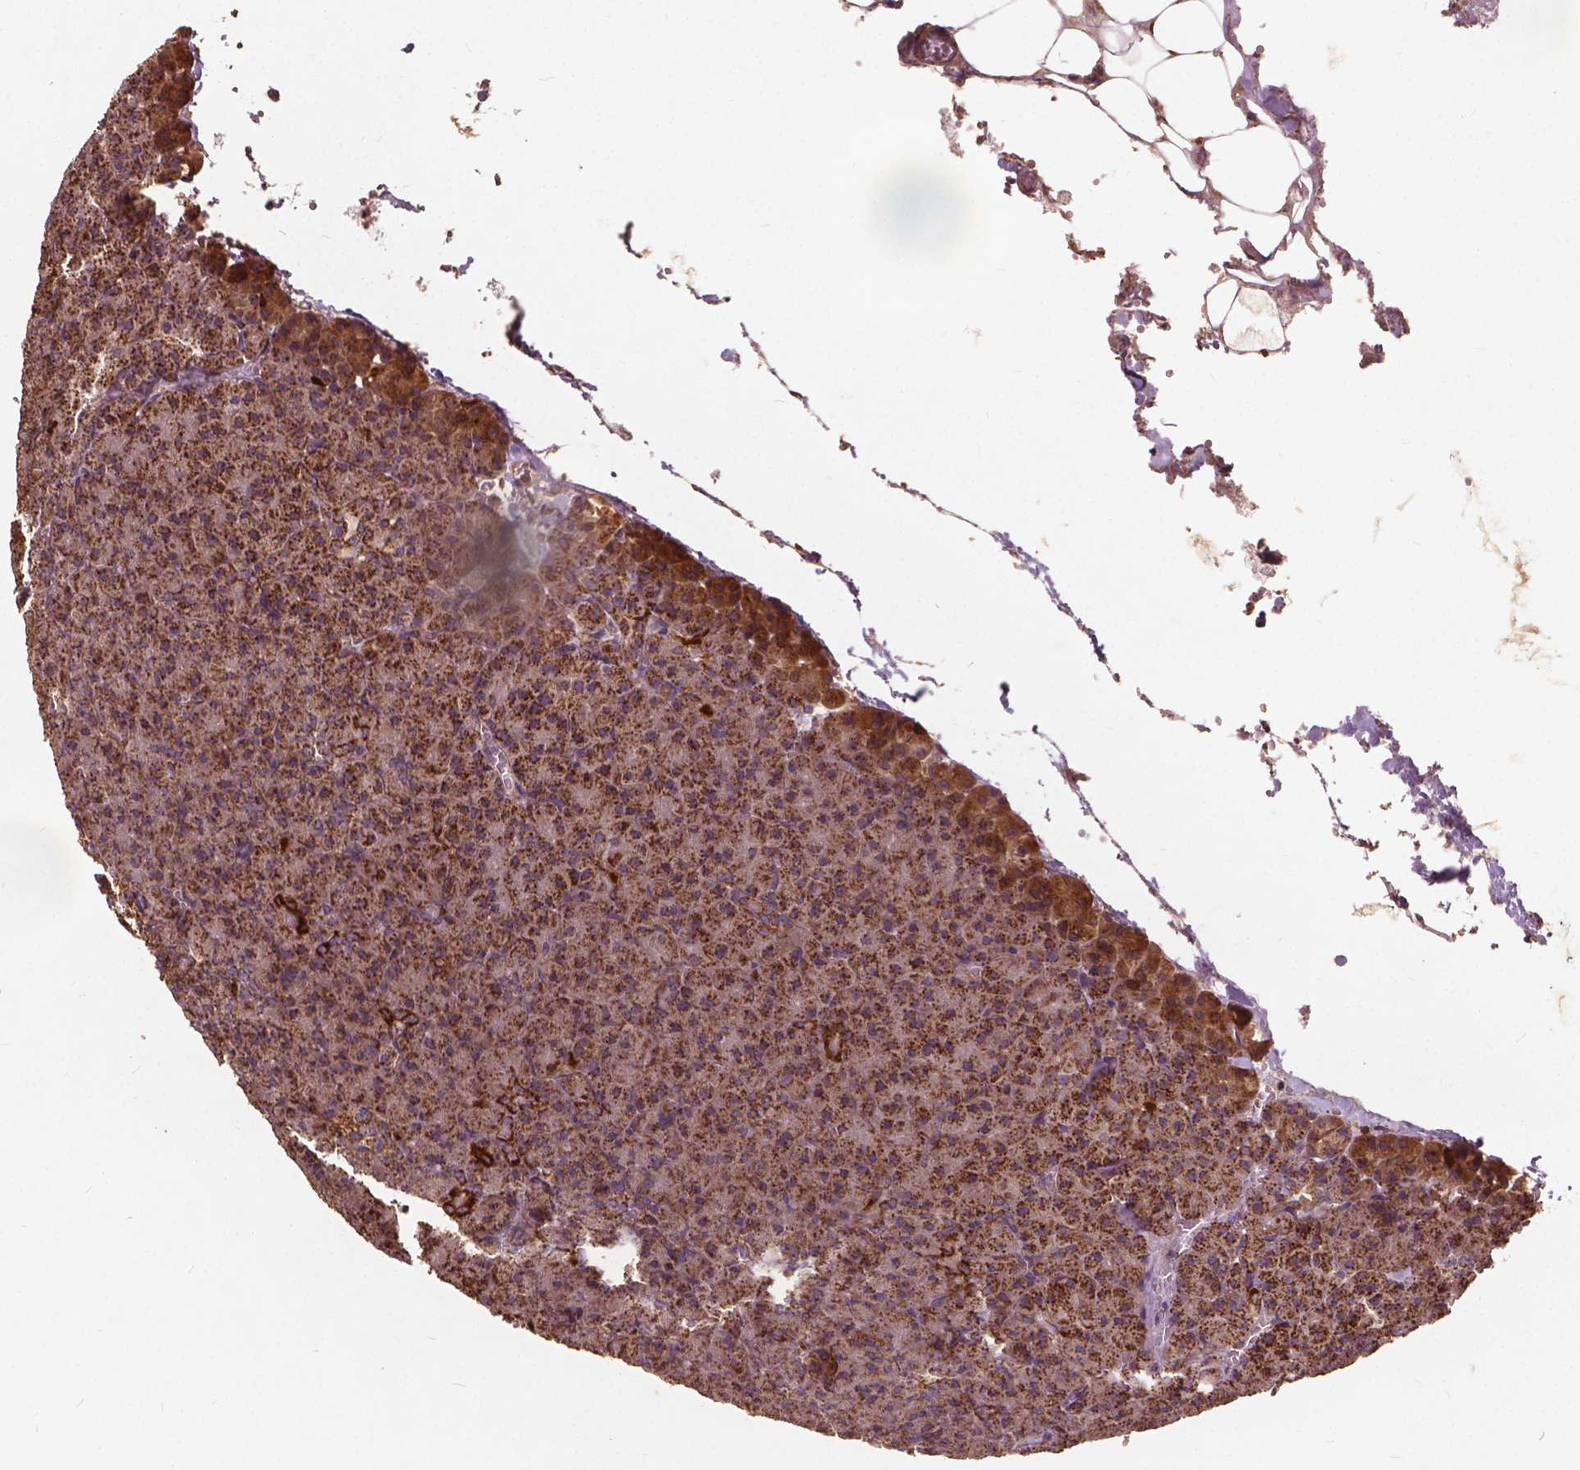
{"staining": {"intensity": "strong", "quantity": ">75%", "location": "cytoplasmic/membranous"}, "tissue": "pancreas", "cell_type": "Exocrine glandular cells", "image_type": "normal", "snomed": [{"axis": "morphology", "description": "Normal tissue, NOS"}, {"axis": "topography", "description": "Pancreas"}], "caption": "This is an image of IHC staining of unremarkable pancreas, which shows strong positivity in the cytoplasmic/membranous of exocrine glandular cells.", "gene": "UBXN2A", "patient": {"sex": "female", "age": 74}}